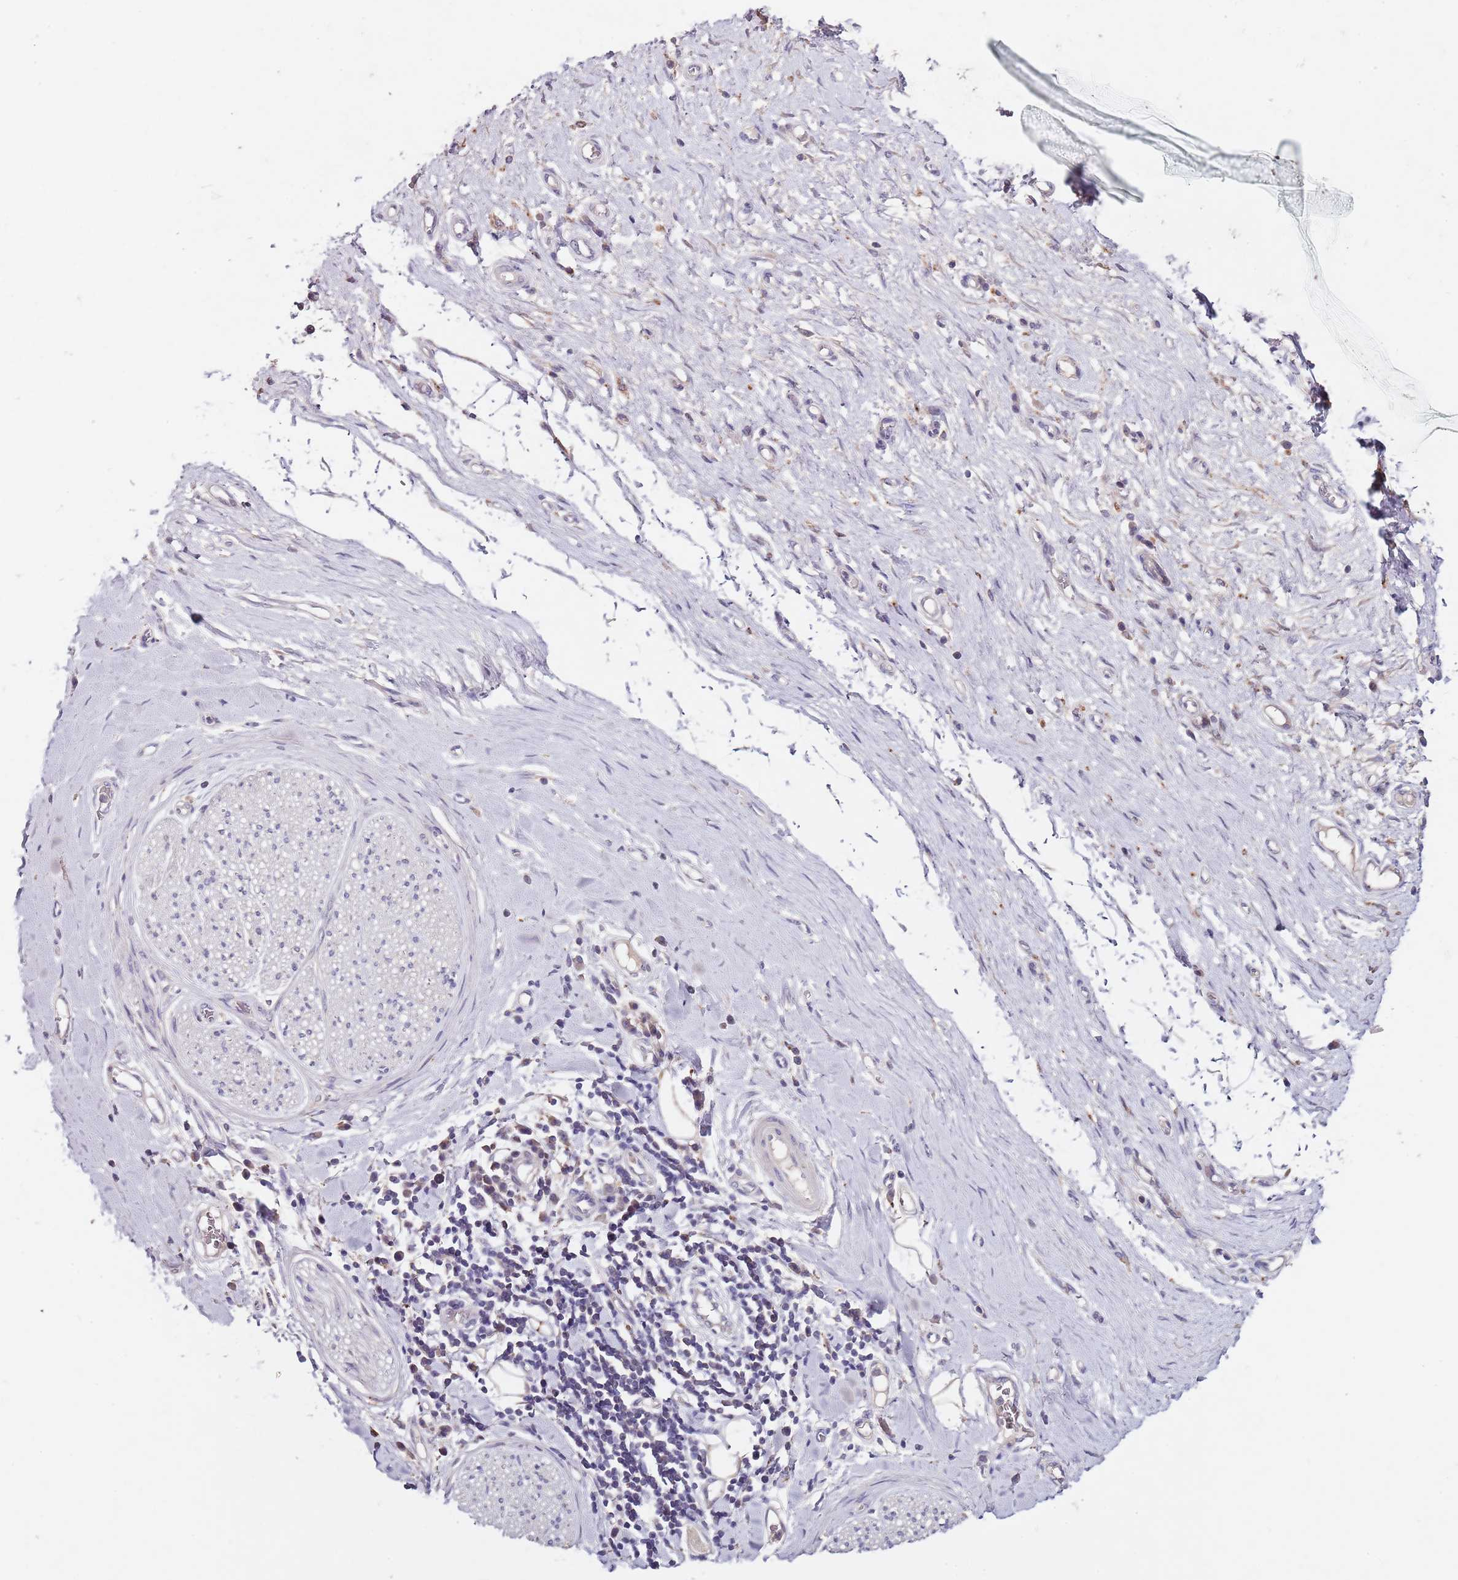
{"staining": {"intensity": "moderate", "quantity": ">75%", "location": "cytoplasmic/membranous,nuclear"}, "tissue": "adipose tissue", "cell_type": "Adipocytes", "image_type": "normal", "snomed": [{"axis": "morphology", "description": "Normal tissue, NOS"}, {"axis": "morphology", "description": "Adenocarcinoma, NOS"}, {"axis": "topography", "description": "Esophagus"}, {"axis": "topography", "description": "Stomach, upper"}, {"axis": "topography", "description": "Peripheral nerve tissue"}], "caption": "Moderate cytoplasmic/membranous,nuclear positivity is appreciated in about >75% of adipocytes in unremarkable adipose tissue. Using DAB (3,3'-diaminobenzidine) (brown) and hematoxylin (blue) stains, captured at high magnification using brightfield microscopy.", "gene": "NRDE2", "patient": {"sex": "male", "age": 62}}